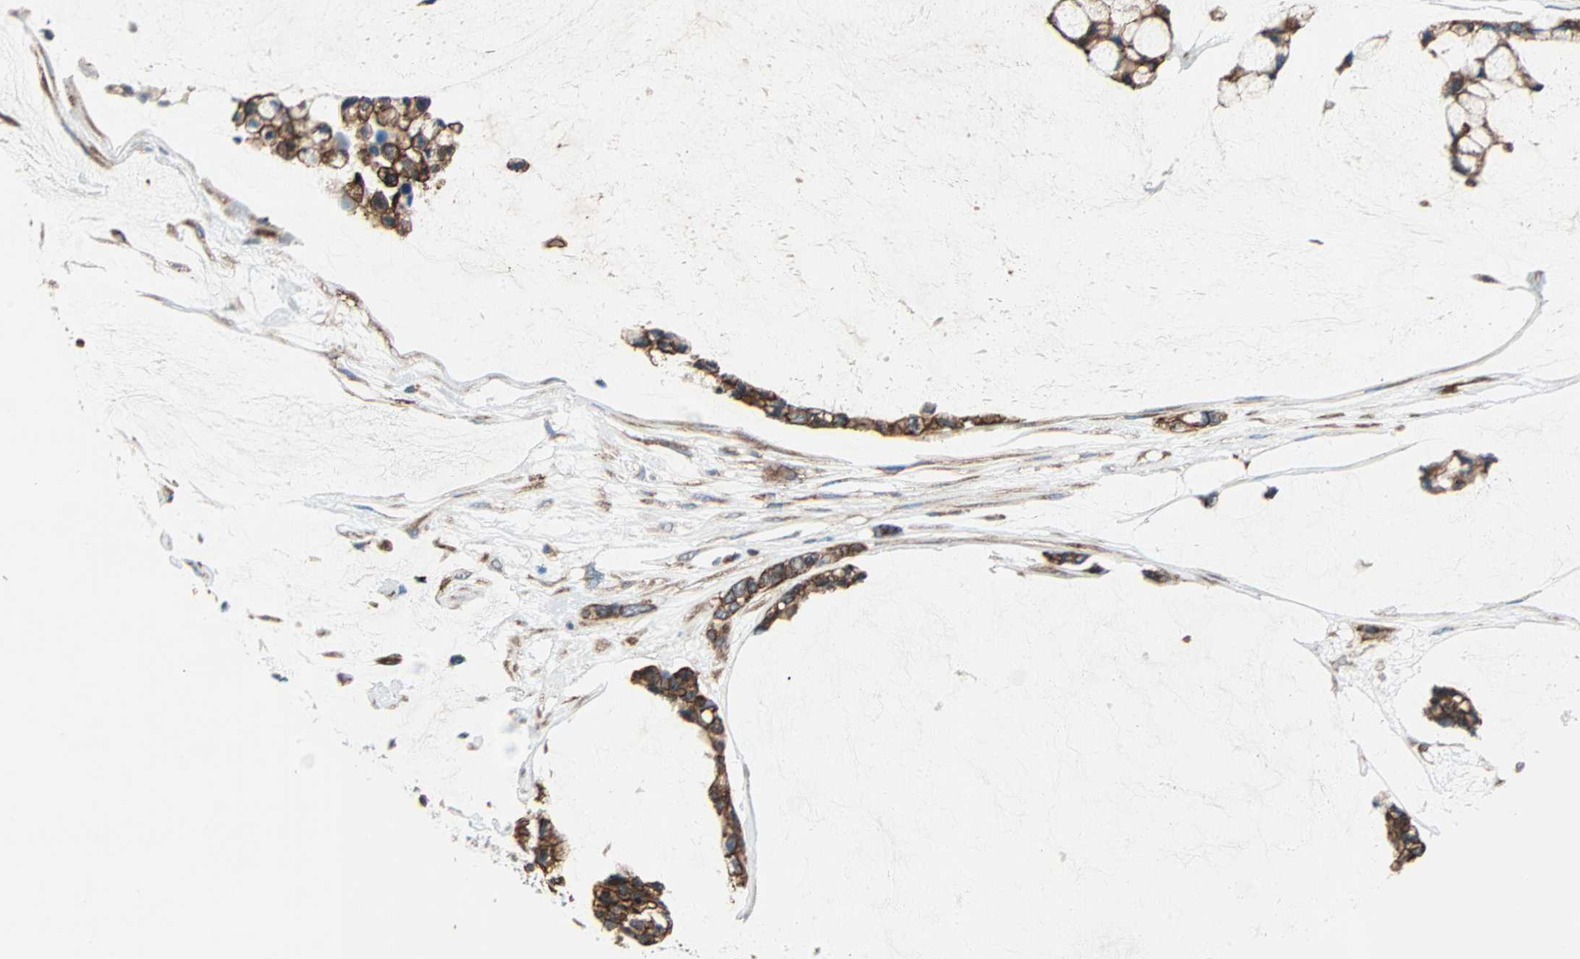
{"staining": {"intensity": "strong", "quantity": ">75%", "location": "cytoplasmic/membranous"}, "tissue": "ovarian cancer", "cell_type": "Tumor cells", "image_type": "cancer", "snomed": [{"axis": "morphology", "description": "Cystadenocarcinoma, mucinous, NOS"}, {"axis": "topography", "description": "Ovary"}], "caption": "This photomicrograph reveals IHC staining of ovarian mucinous cystadenocarcinoma, with high strong cytoplasmic/membranous positivity in about >75% of tumor cells.", "gene": "PHYH", "patient": {"sex": "female", "age": 39}}